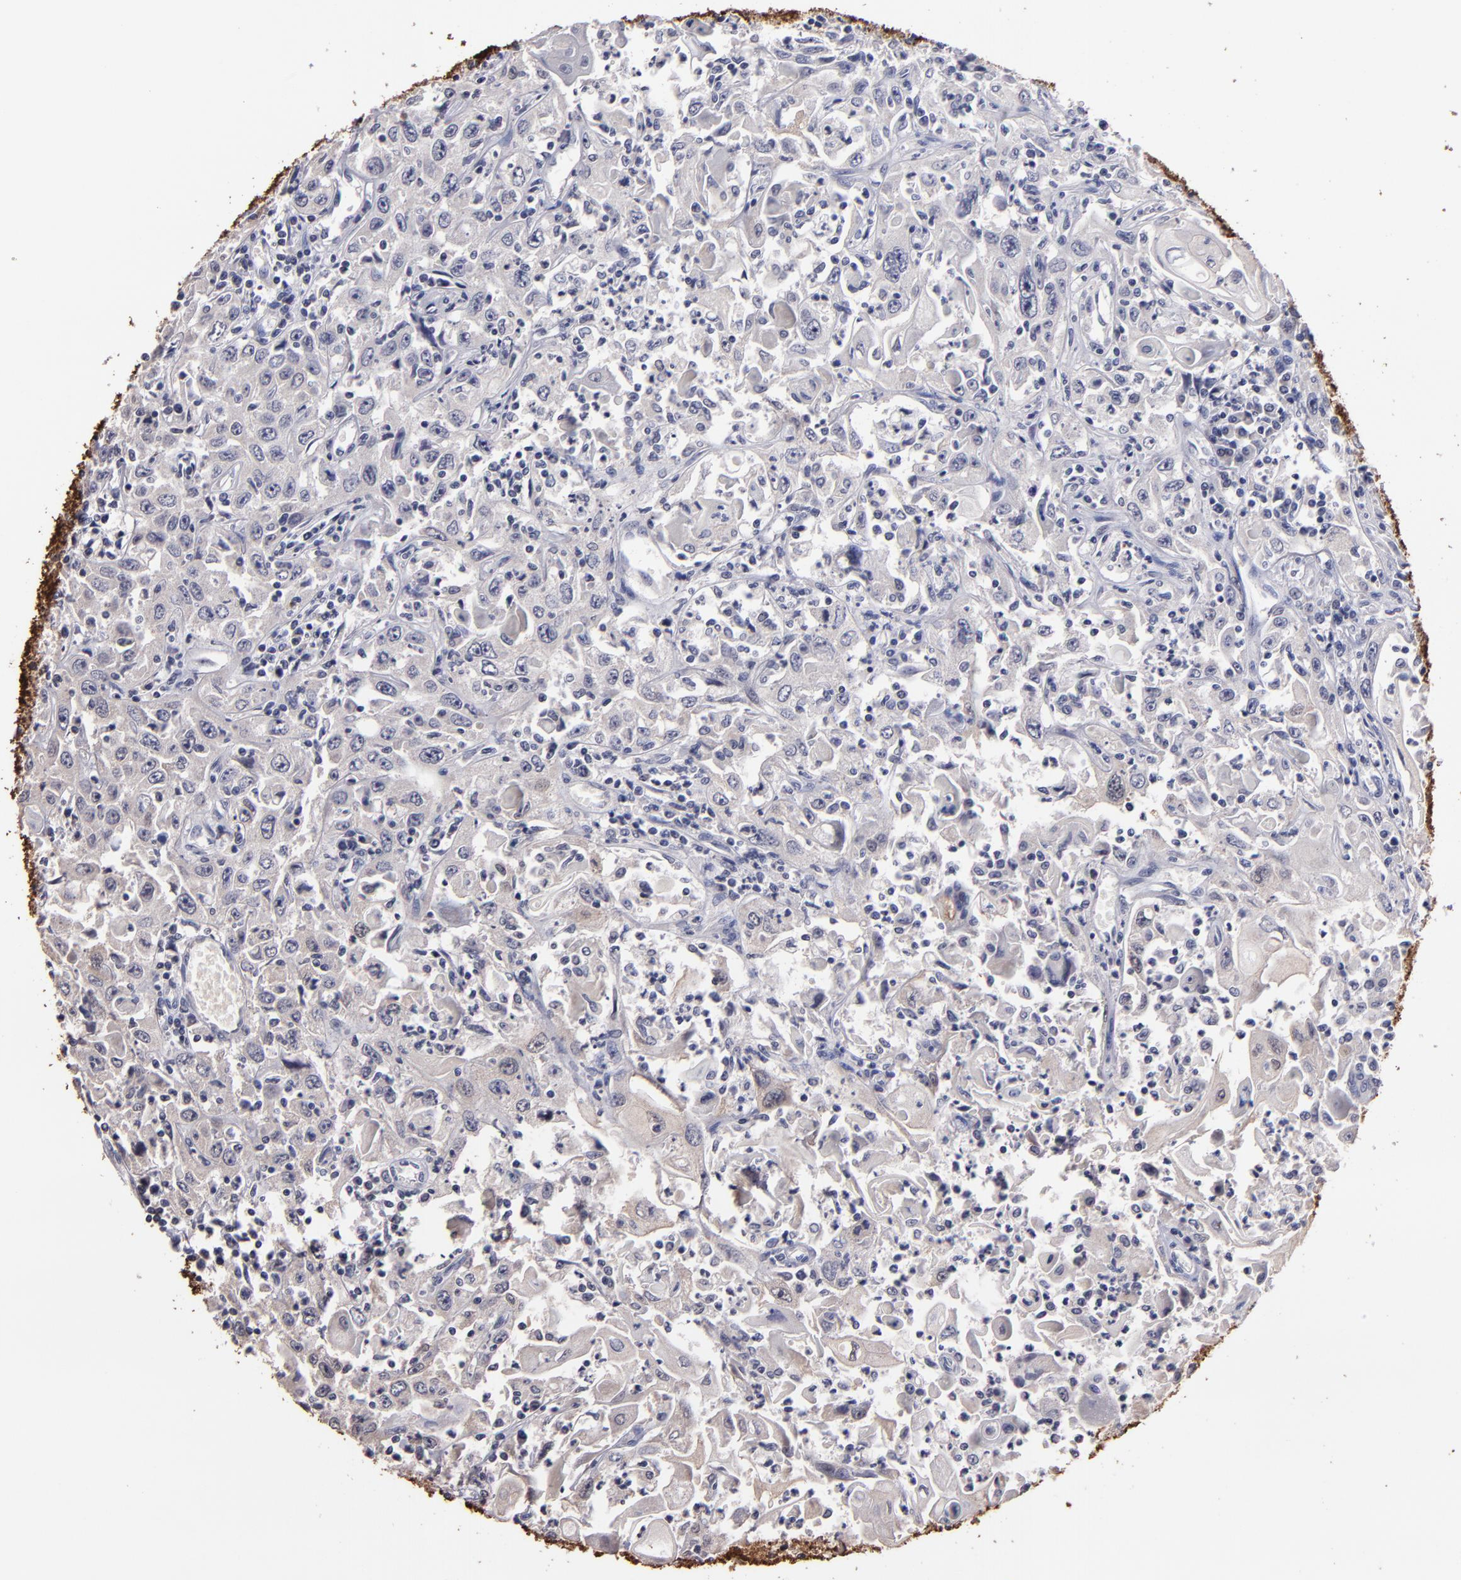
{"staining": {"intensity": "negative", "quantity": "none", "location": "none"}, "tissue": "head and neck cancer", "cell_type": "Tumor cells", "image_type": "cancer", "snomed": [{"axis": "morphology", "description": "Squamous cell carcinoma, NOS"}, {"axis": "topography", "description": "Oral tissue"}, {"axis": "topography", "description": "Head-Neck"}], "caption": "Protein analysis of head and neck squamous cell carcinoma exhibits no significant staining in tumor cells.", "gene": "S100A1", "patient": {"sex": "female", "age": 76}}